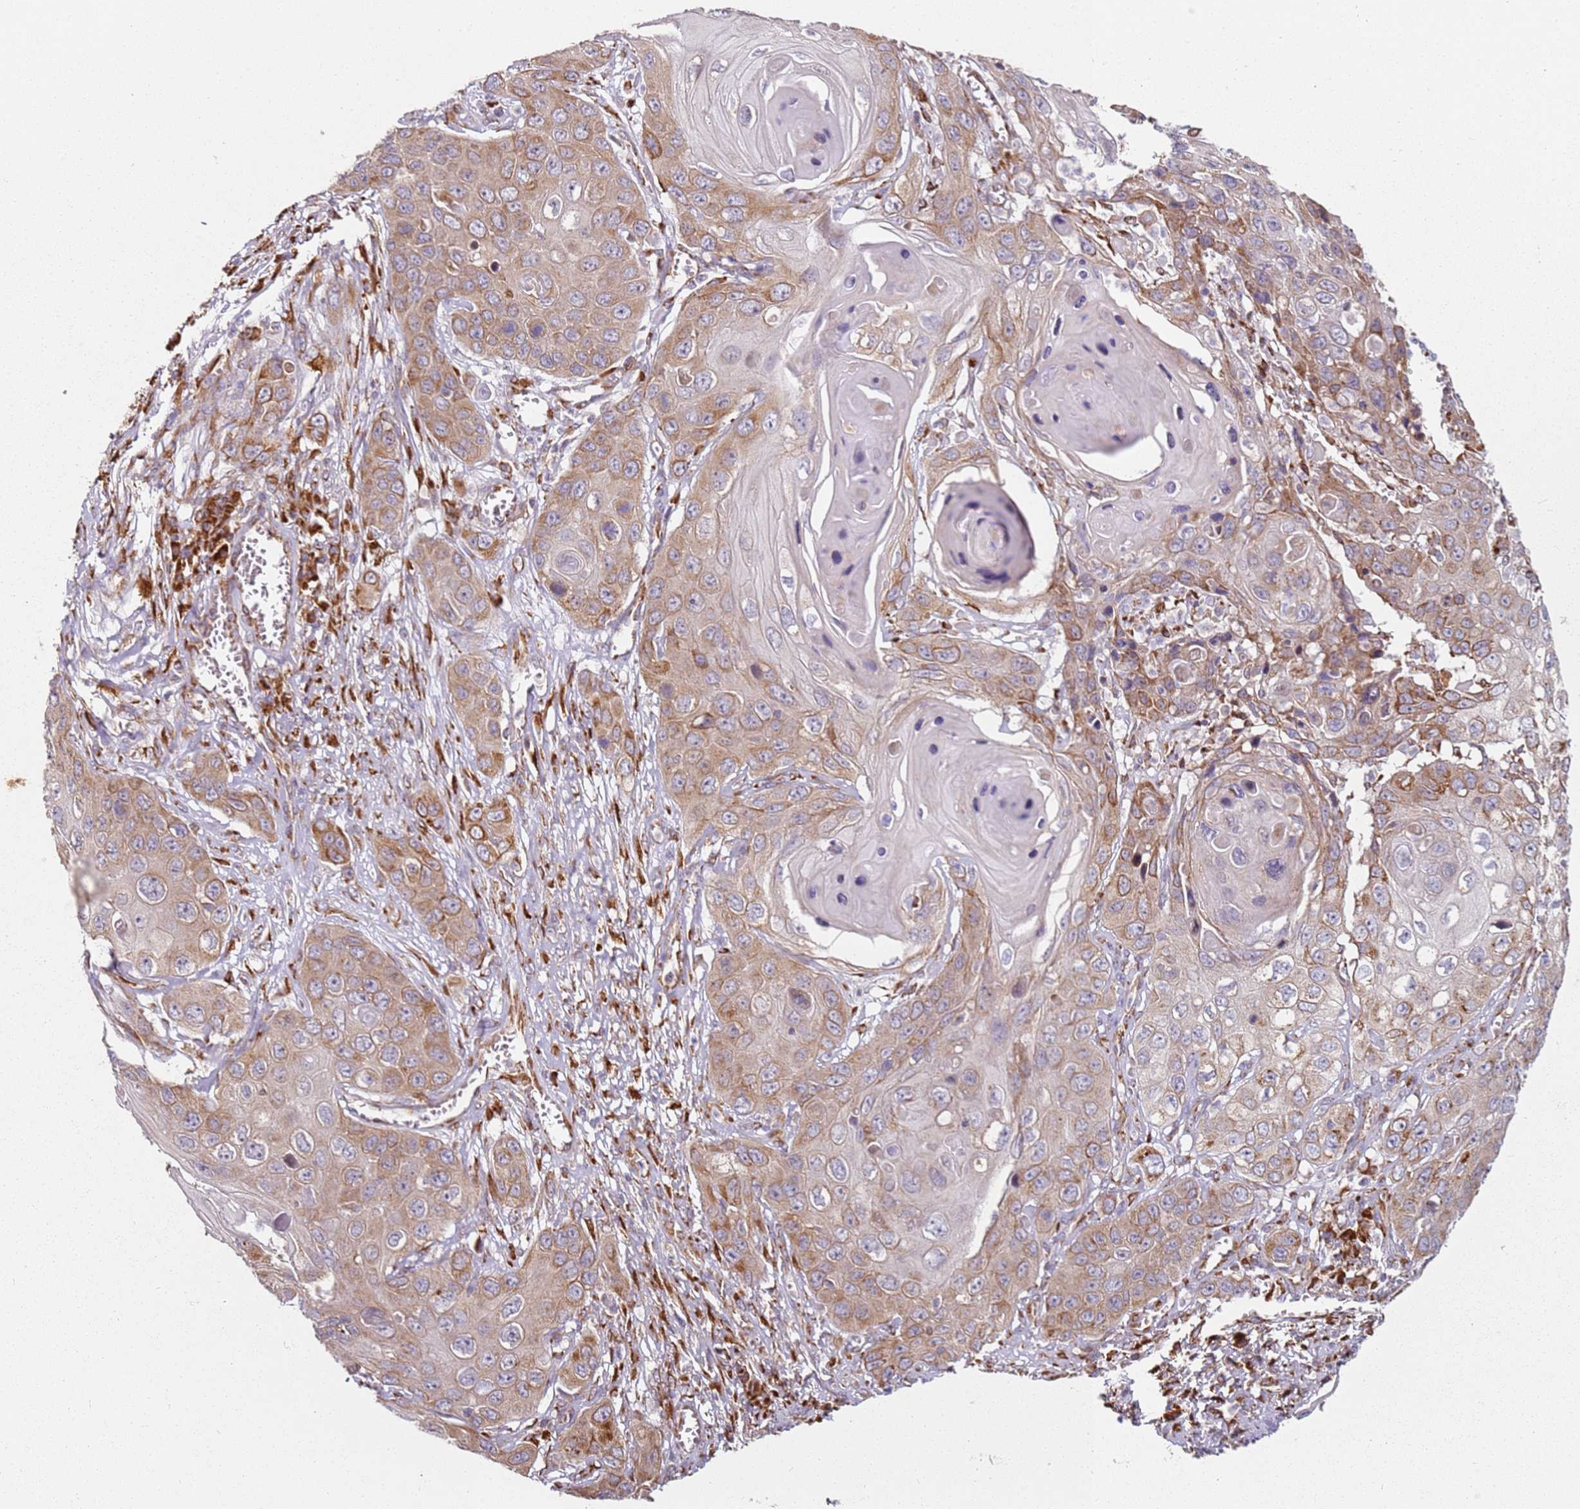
{"staining": {"intensity": "moderate", "quantity": ">75%", "location": "cytoplasmic/membranous"}, "tissue": "skin cancer", "cell_type": "Tumor cells", "image_type": "cancer", "snomed": [{"axis": "morphology", "description": "Squamous cell carcinoma, NOS"}, {"axis": "topography", "description": "Skin"}], "caption": "Tumor cells exhibit medium levels of moderate cytoplasmic/membranous positivity in approximately >75% of cells in squamous cell carcinoma (skin). The staining was performed using DAB, with brown indicating positive protein expression. Nuclei are stained blue with hematoxylin.", "gene": "ARFRP1", "patient": {"sex": "male", "age": 55}}